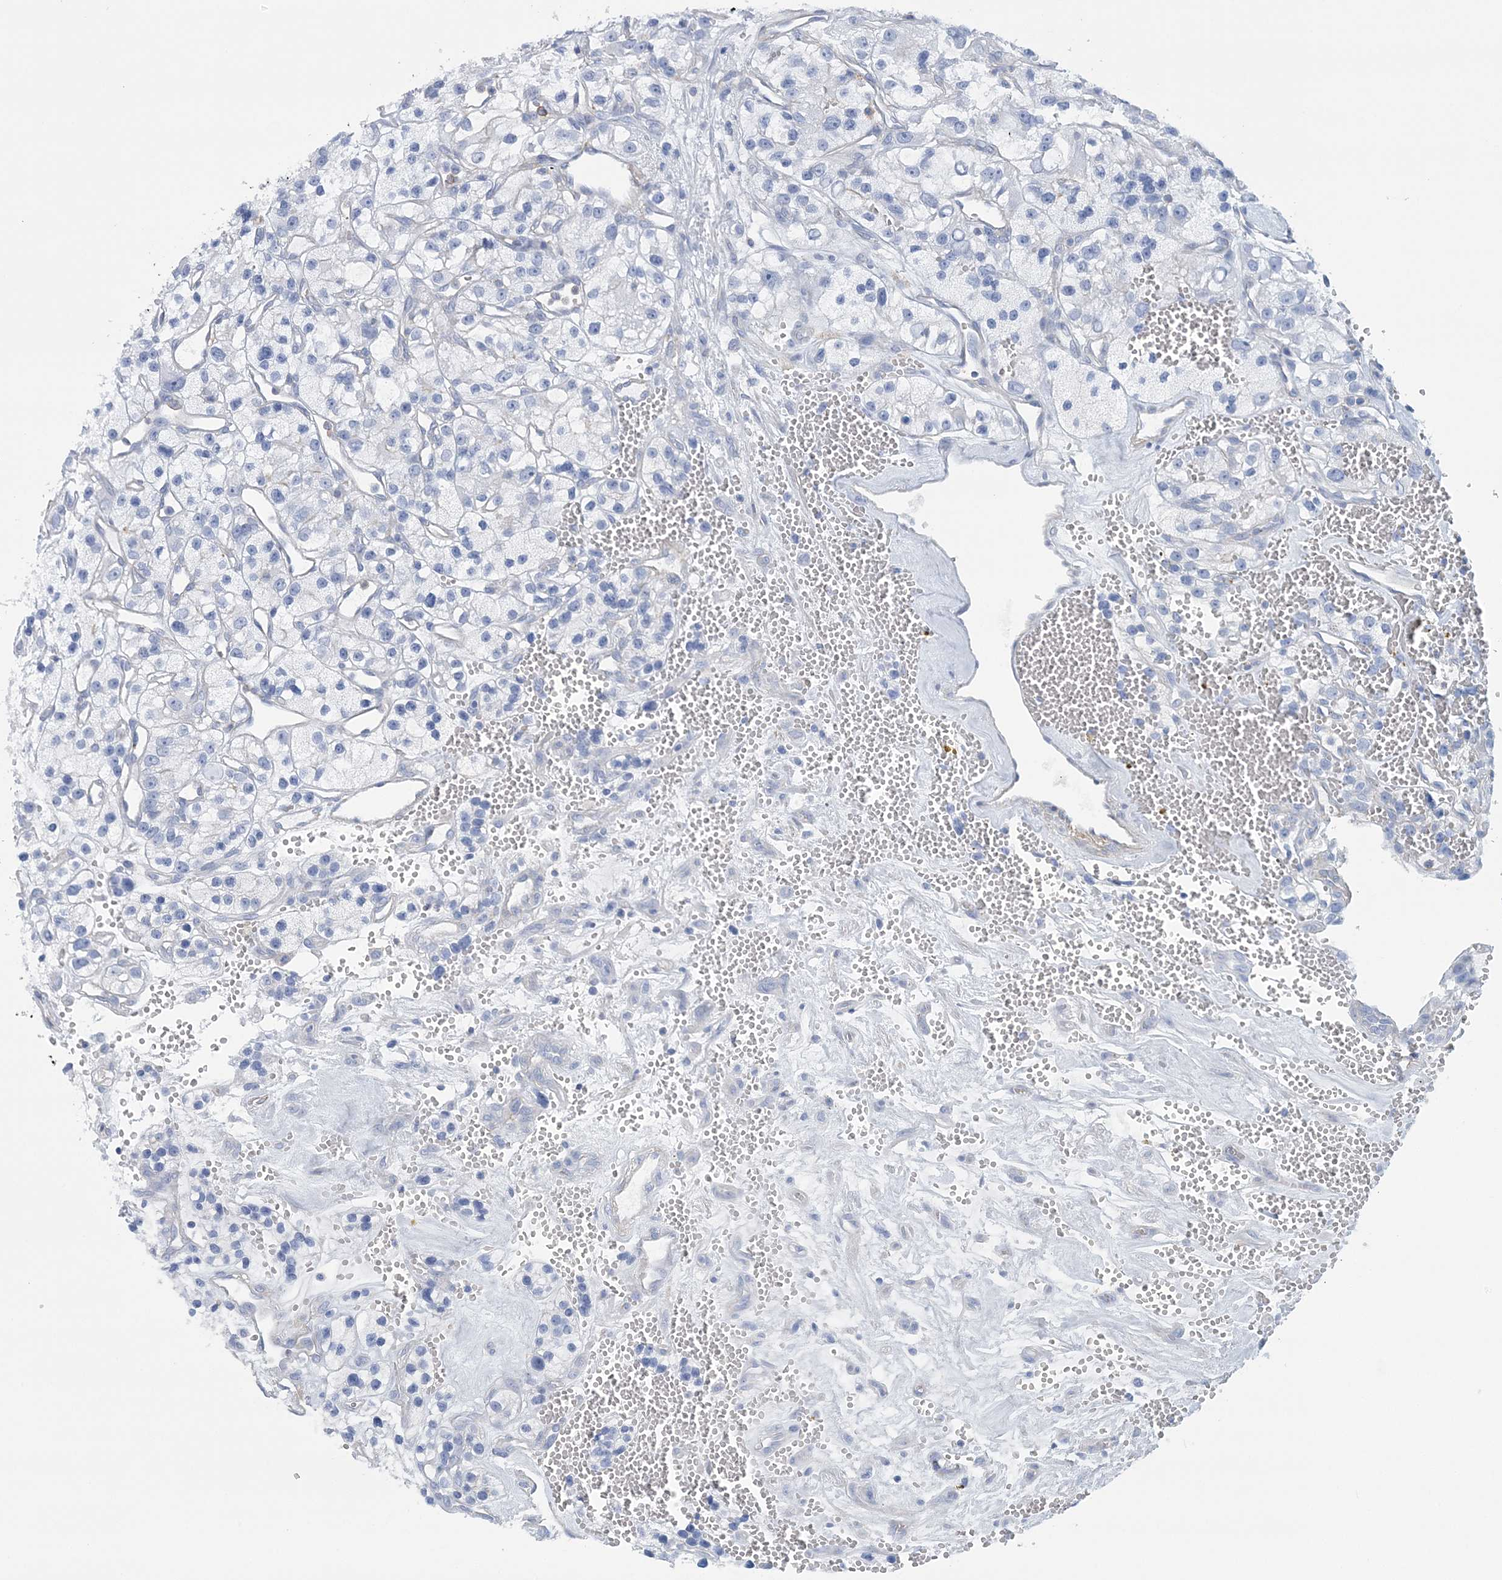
{"staining": {"intensity": "negative", "quantity": "none", "location": "none"}, "tissue": "renal cancer", "cell_type": "Tumor cells", "image_type": "cancer", "snomed": [{"axis": "morphology", "description": "Adenocarcinoma, NOS"}, {"axis": "topography", "description": "Kidney"}], "caption": "A high-resolution image shows immunohistochemistry staining of renal adenocarcinoma, which exhibits no significant staining in tumor cells. (DAB IHC, high magnification).", "gene": "C11orf21", "patient": {"sex": "female", "age": 57}}